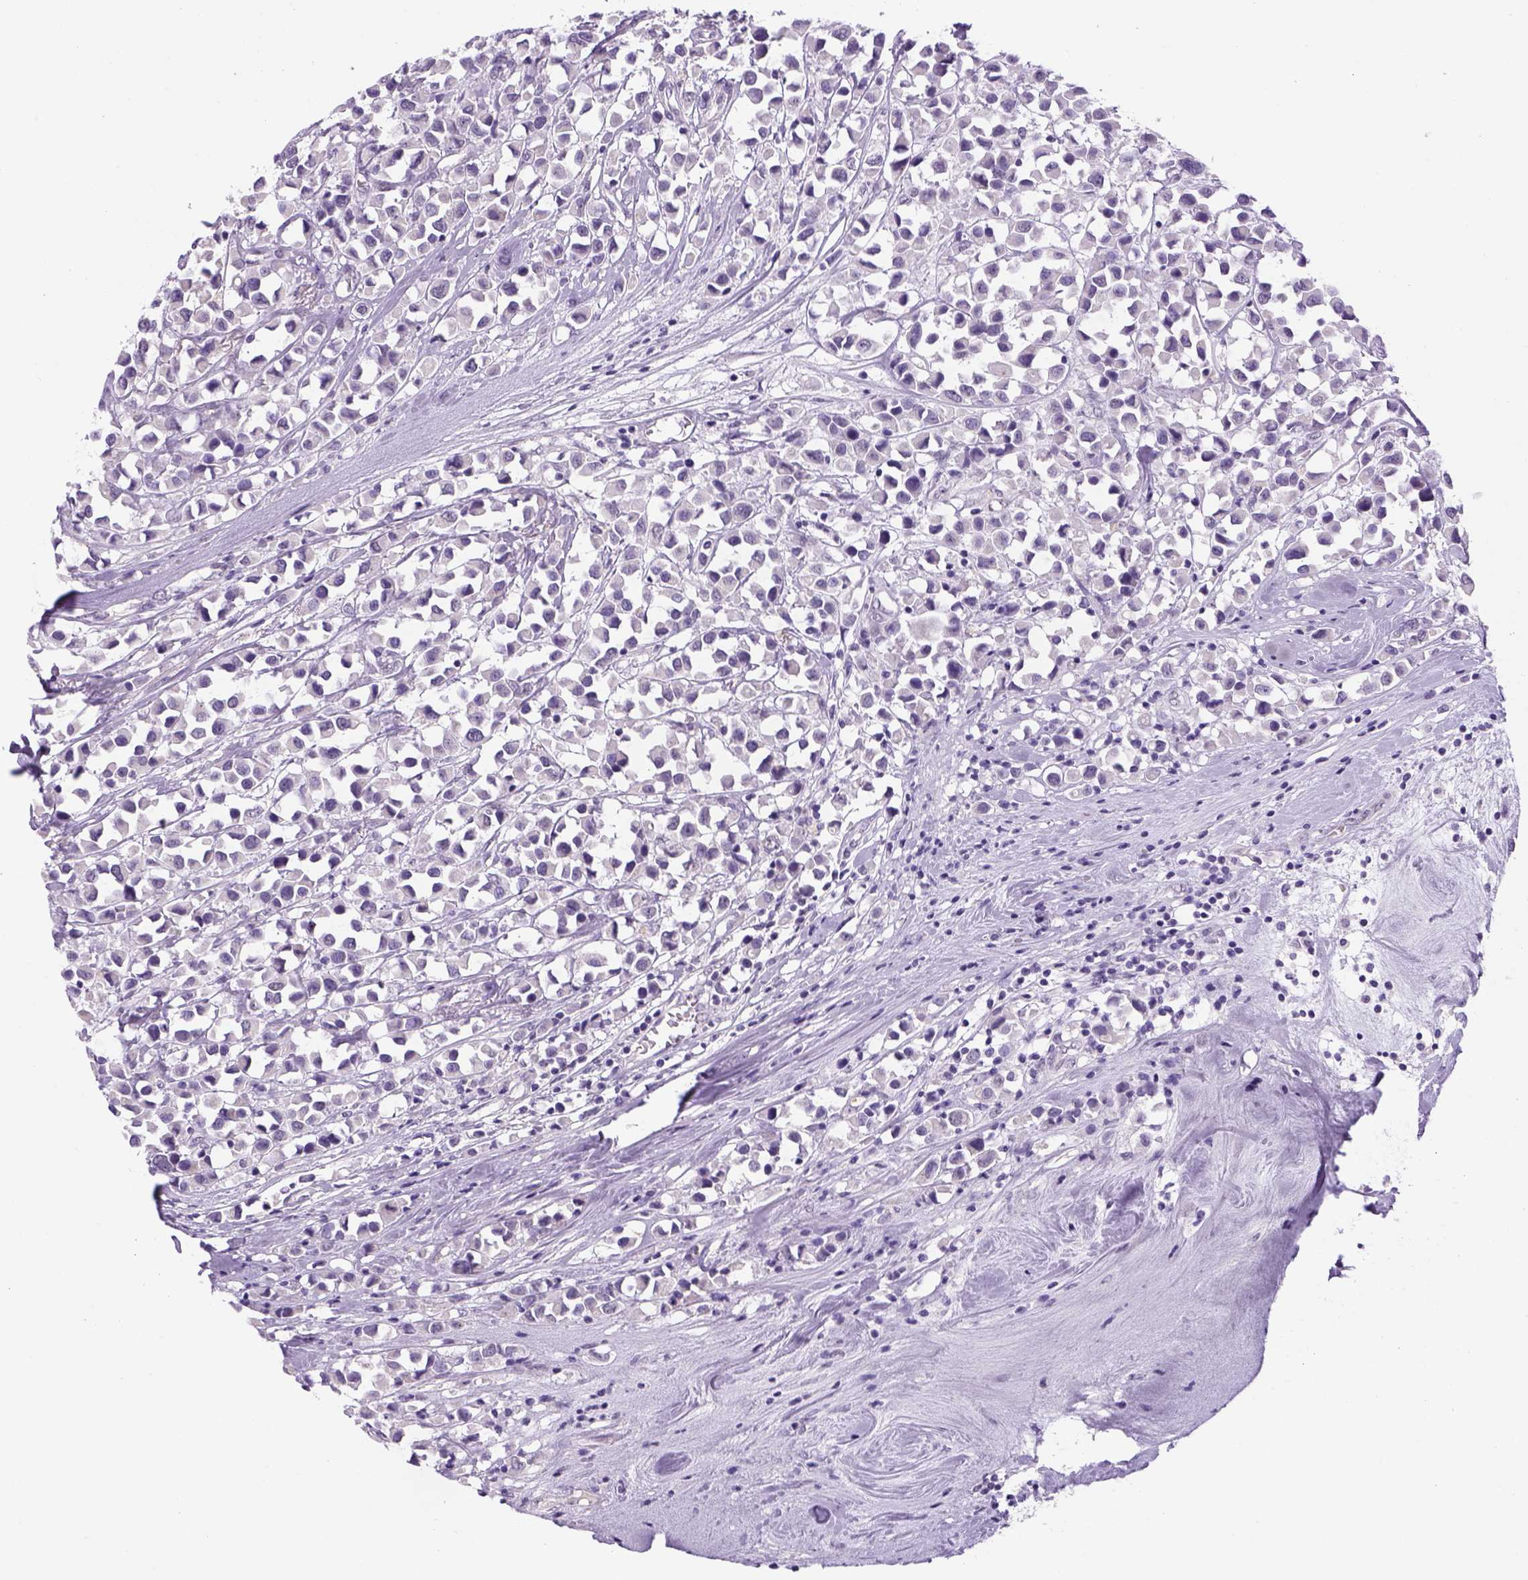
{"staining": {"intensity": "negative", "quantity": "none", "location": "none"}, "tissue": "breast cancer", "cell_type": "Tumor cells", "image_type": "cancer", "snomed": [{"axis": "morphology", "description": "Duct carcinoma"}, {"axis": "topography", "description": "Breast"}], "caption": "DAB immunohistochemical staining of breast cancer (intraductal carcinoma) exhibits no significant expression in tumor cells.", "gene": "DBH", "patient": {"sex": "female", "age": 61}}